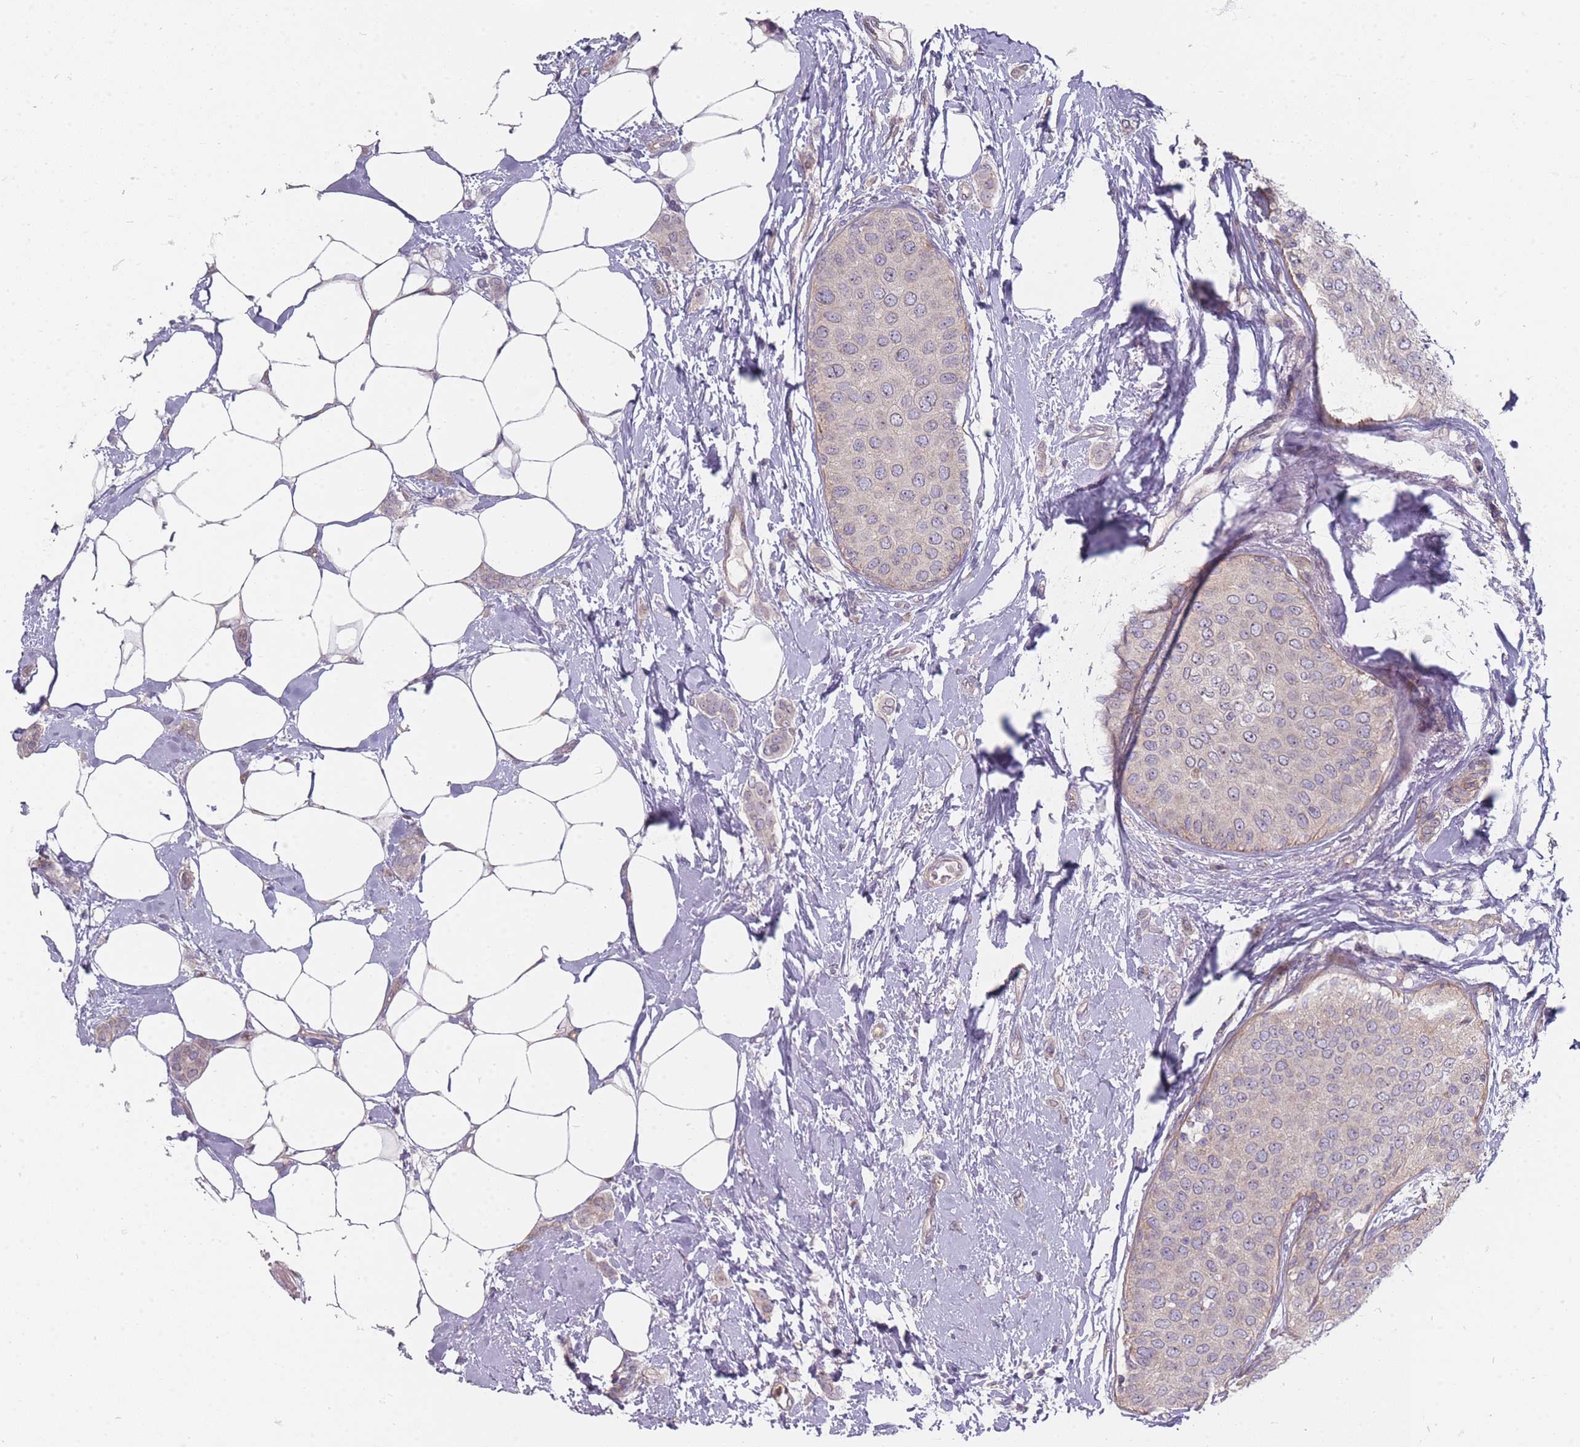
{"staining": {"intensity": "negative", "quantity": "none", "location": "none"}, "tissue": "breast cancer", "cell_type": "Tumor cells", "image_type": "cancer", "snomed": [{"axis": "morphology", "description": "Duct carcinoma"}, {"axis": "topography", "description": "Breast"}], "caption": "This is an immunohistochemistry (IHC) photomicrograph of invasive ductal carcinoma (breast). There is no expression in tumor cells.", "gene": "PCDH12", "patient": {"sex": "female", "age": 72}}